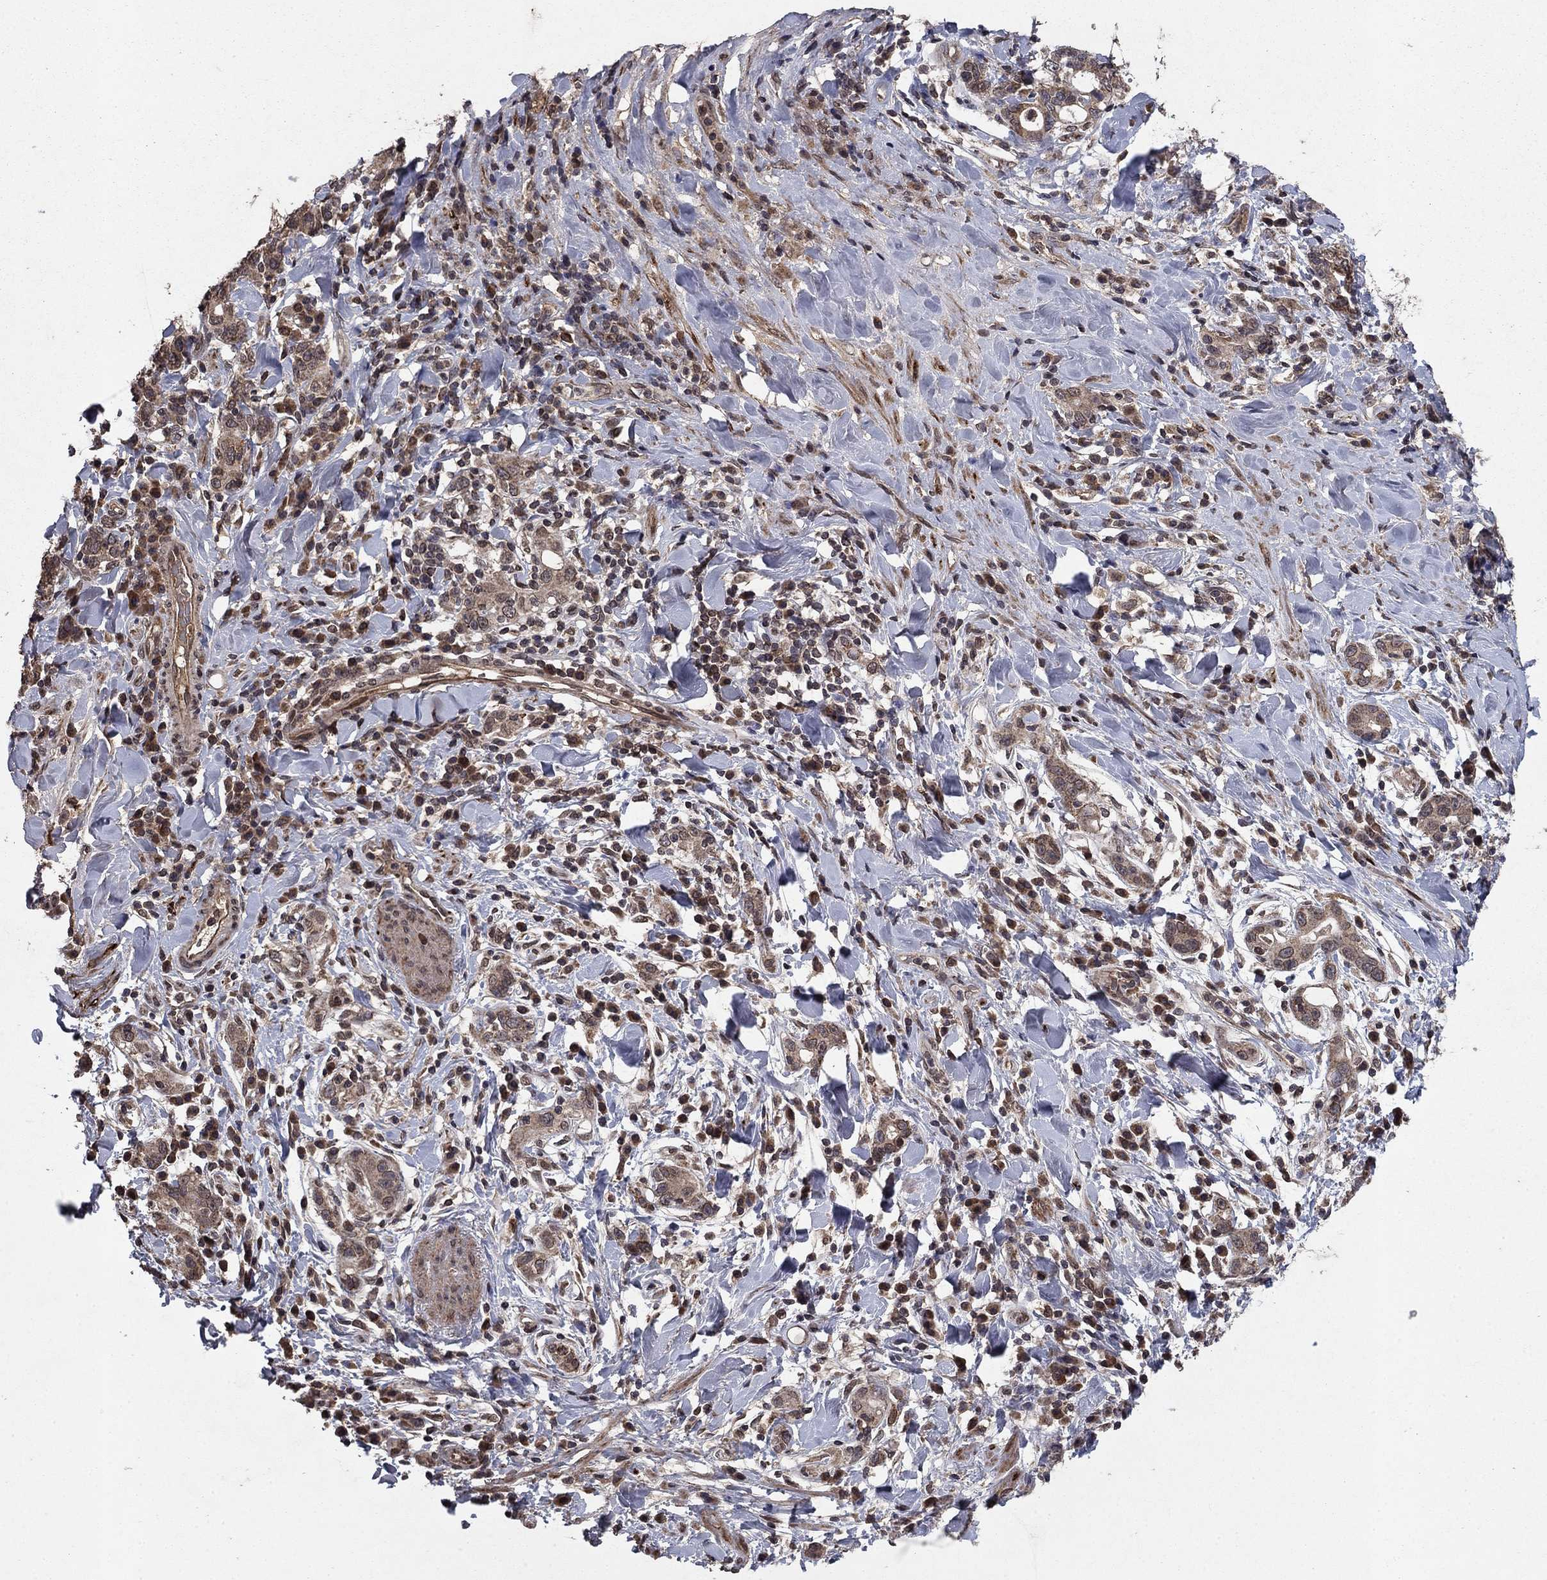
{"staining": {"intensity": "weak", "quantity": ">75%", "location": "cytoplasmic/membranous"}, "tissue": "stomach cancer", "cell_type": "Tumor cells", "image_type": "cancer", "snomed": [{"axis": "morphology", "description": "Adenocarcinoma, NOS"}, {"axis": "topography", "description": "Stomach"}], "caption": "The histopathology image reveals staining of stomach adenocarcinoma, revealing weak cytoplasmic/membranous protein positivity (brown color) within tumor cells.", "gene": "DHRS1", "patient": {"sex": "male", "age": 79}}